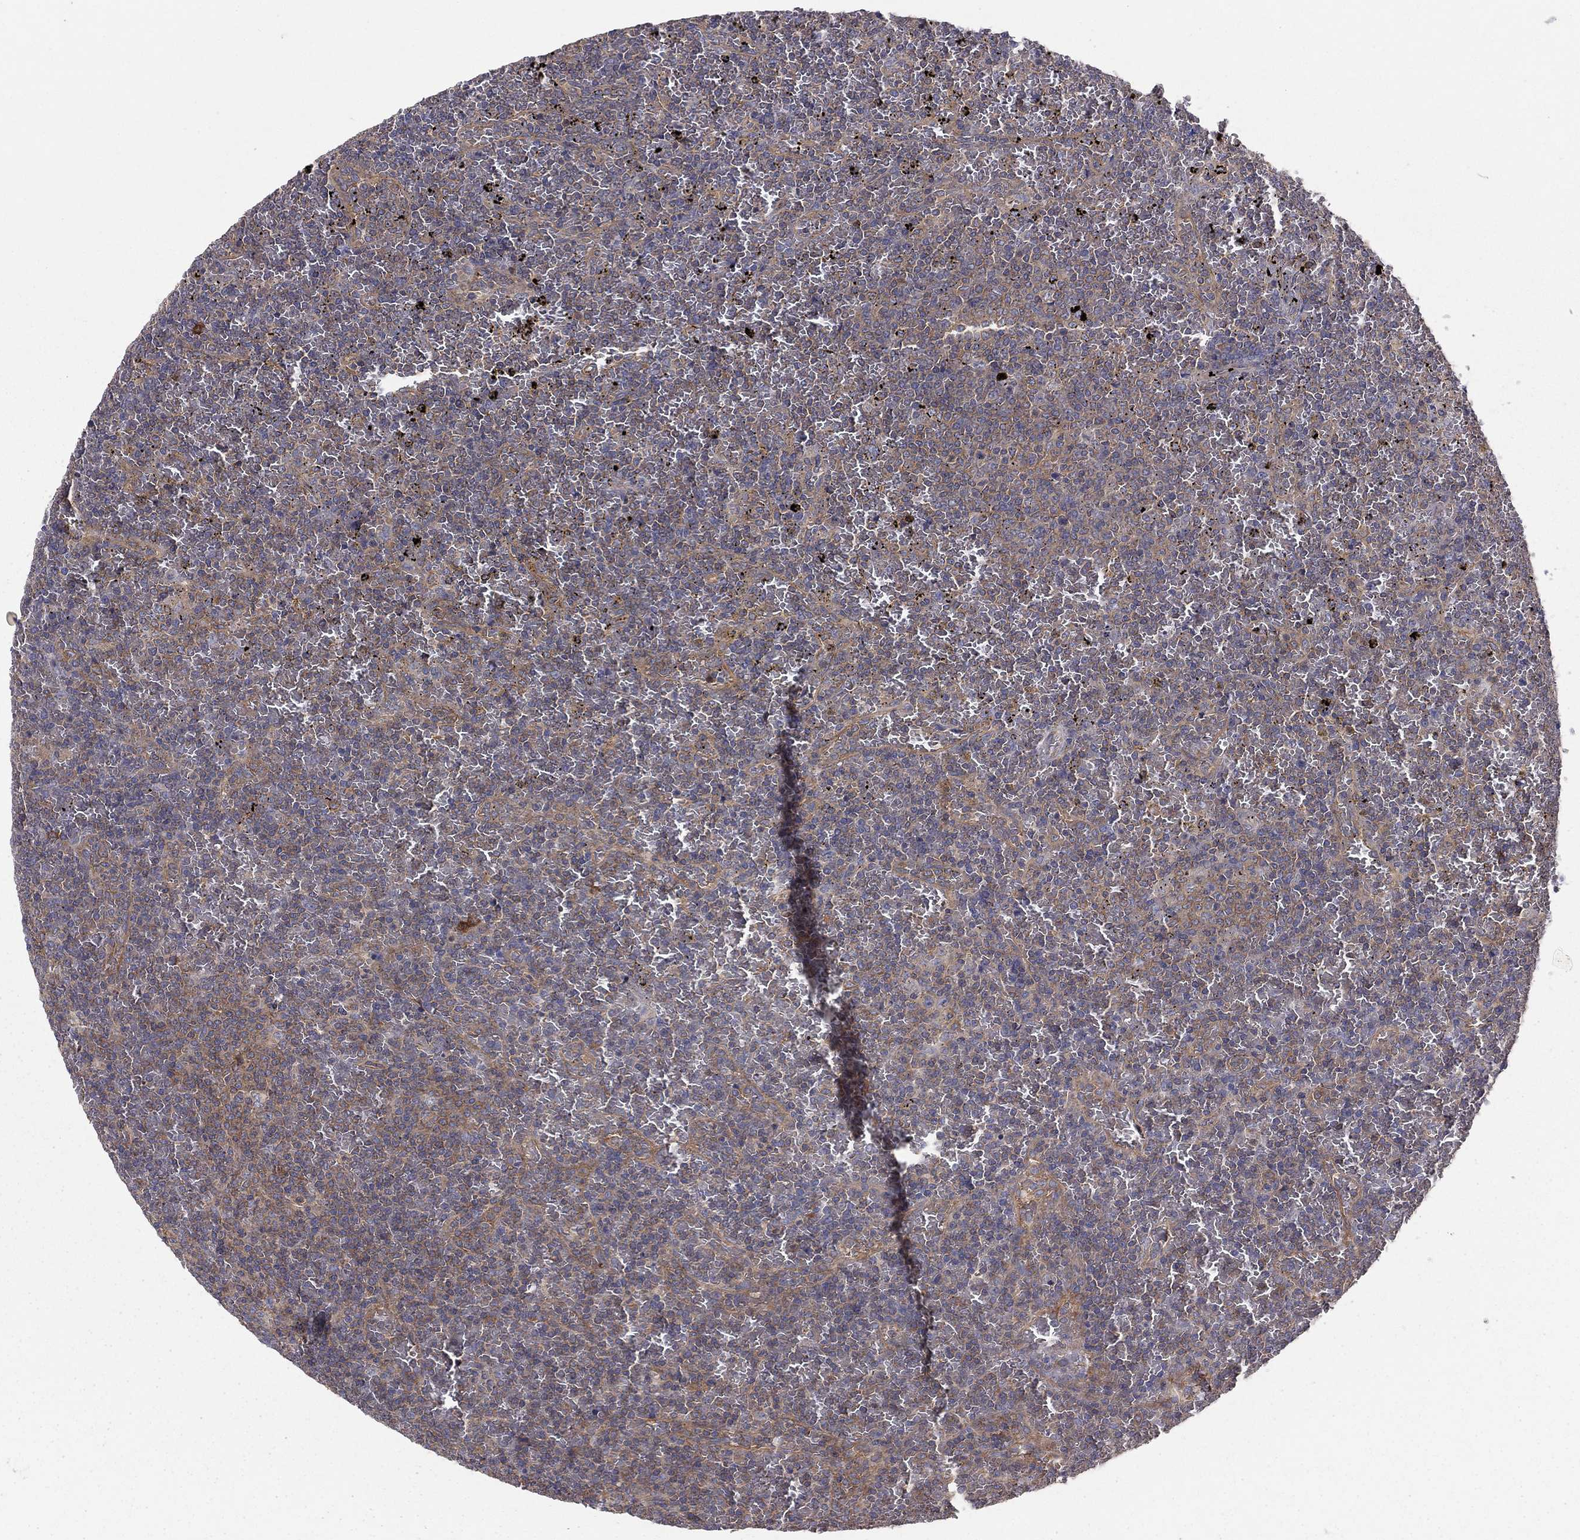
{"staining": {"intensity": "negative", "quantity": "none", "location": "none"}, "tissue": "lymphoma", "cell_type": "Tumor cells", "image_type": "cancer", "snomed": [{"axis": "morphology", "description": "Malignant lymphoma, non-Hodgkin's type, Low grade"}, {"axis": "topography", "description": "Spleen"}], "caption": "Tumor cells show no significant protein positivity in low-grade malignant lymphoma, non-Hodgkin's type. (DAB (3,3'-diaminobenzidine) immunohistochemistry (IHC) with hematoxylin counter stain).", "gene": "RNF123", "patient": {"sex": "female", "age": 77}}